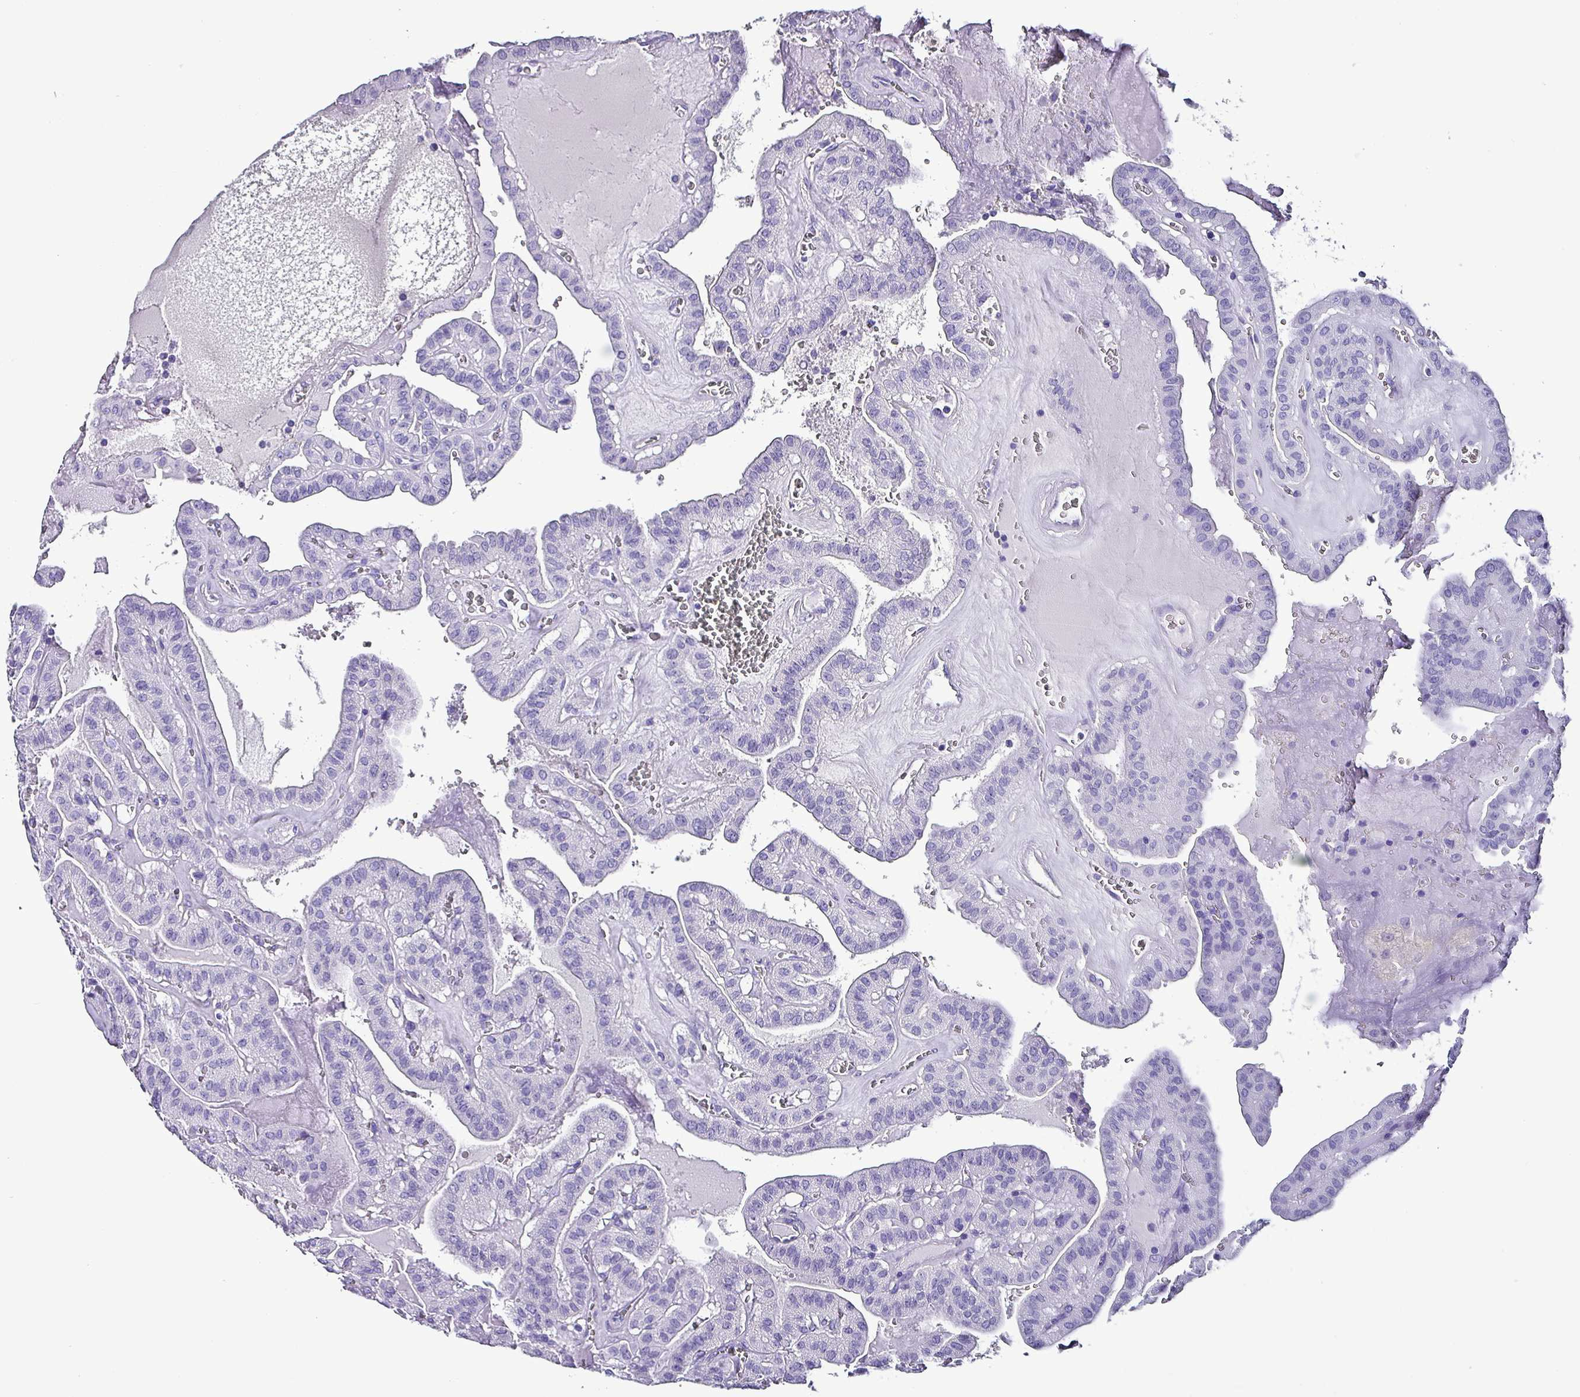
{"staining": {"intensity": "negative", "quantity": "none", "location": "none"}, "tissue": "thyroid cancer", "cell_type": "Tumor cells", "image_type": "cancer", "snomed": [{"axis": "morphology", "description": "Papillary adenocarcinoma, NOS"}, {"axis": "topography", "description": "Thyroid gland"}], "caption": "There is no significant positivity in tumor cells of papillary adenocarcinoma (thyroid).", "gene": "KRT6C", "patient": {"sex": "male", "age": 52}}